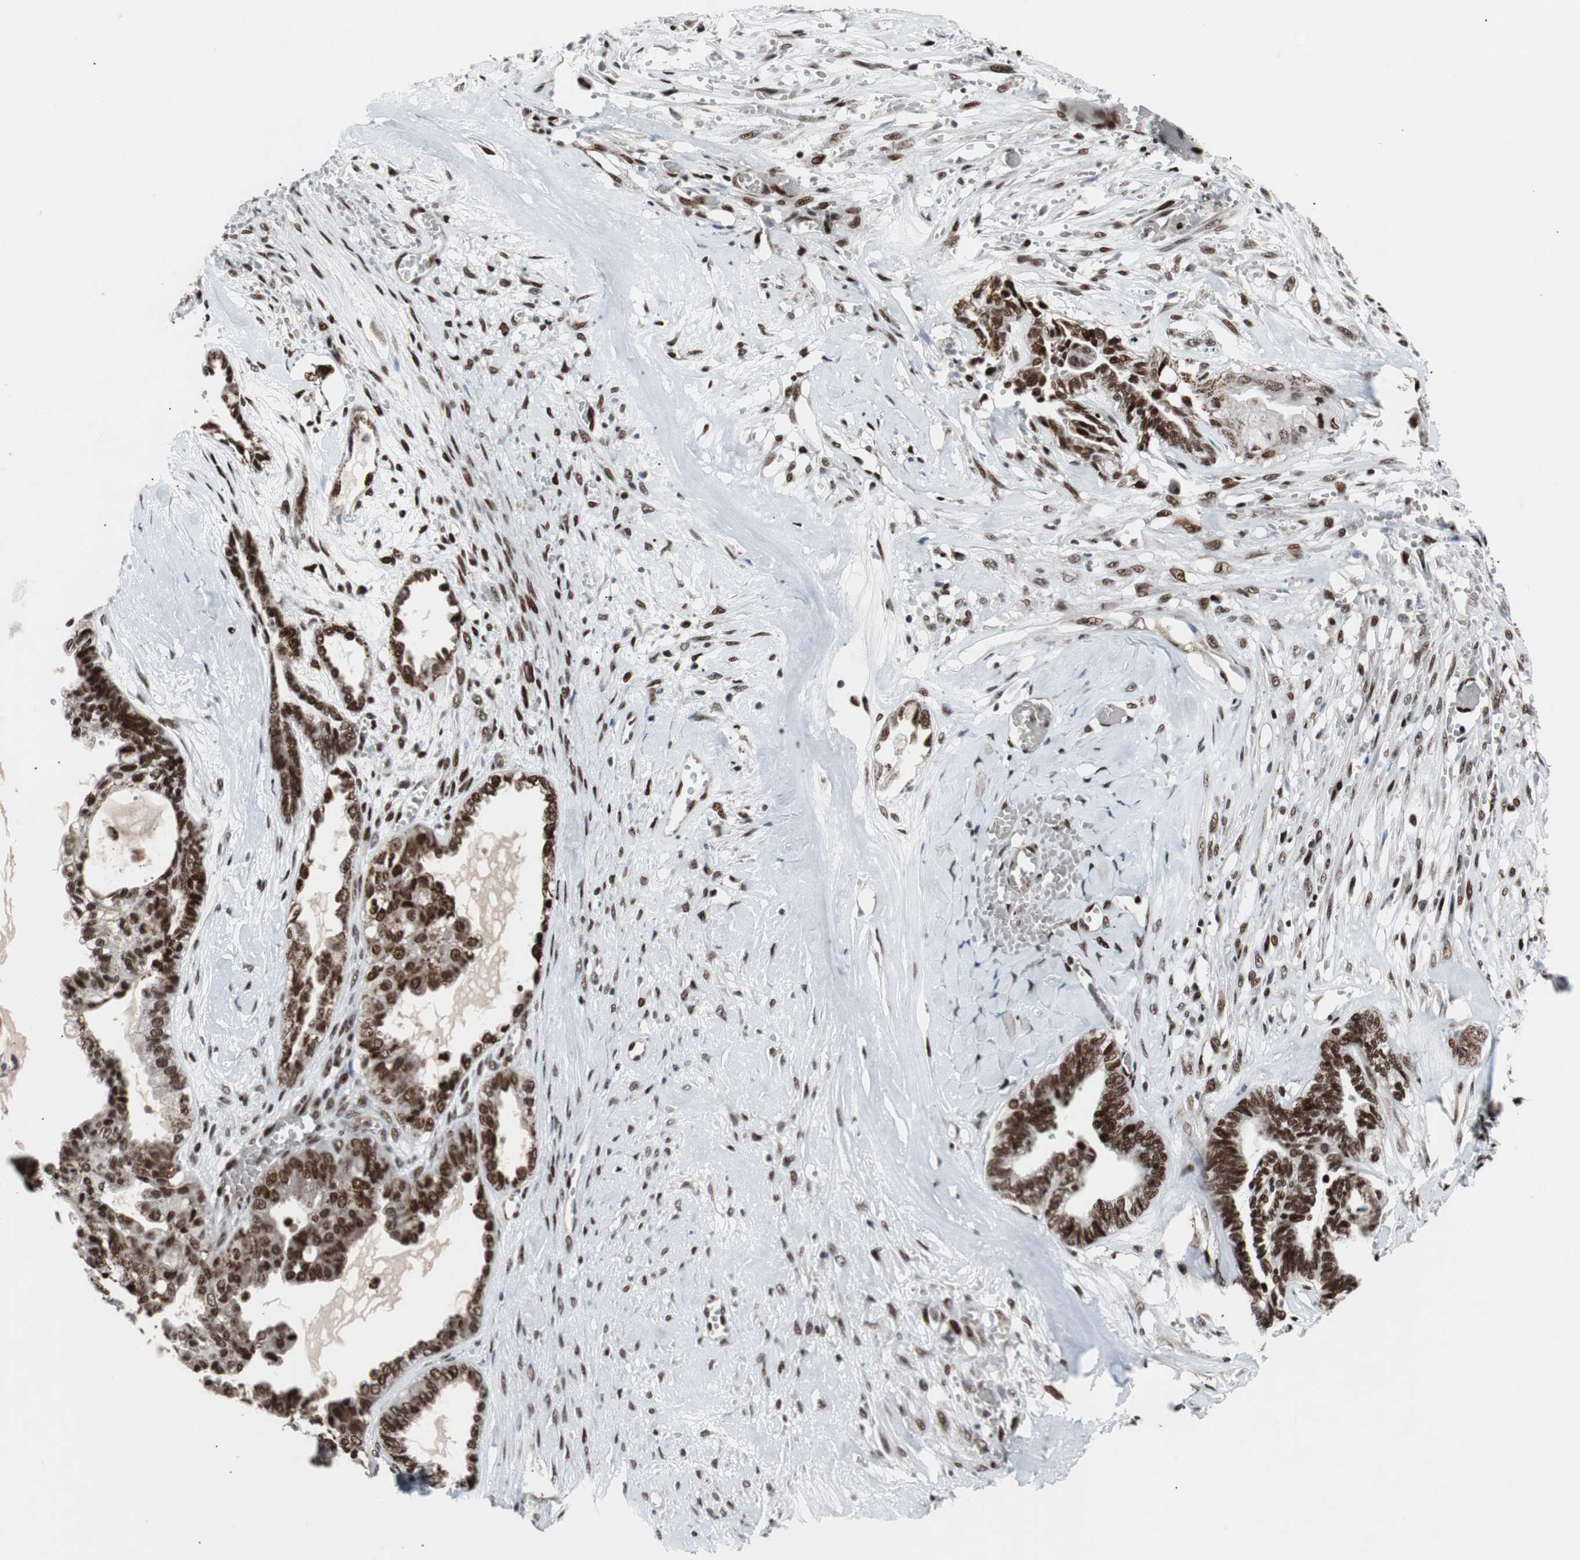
{"staining": {"intensity": "strong", "quantity": ">75%", "location": "nuclear"}, "tissue": "ovarian cancer", "cell_type": "Tumor cells", "image_type": "cancer", "snomed": [{"axis": "morphology", "description": "Carcinoma, NOS"}, {"axis": "morphology", "description": "Carcinoma, endometroid"}, {"axis": "topography", "description": "Ovary"}], "caption": "A photomicrograph showing strong nuclear staining in approximately >75% of tumor cells in ovarian endometroid carcinoma, as visualized by brown immunohistochemical staining.", "gene": "NBL1", "patient": {"sex": "female", "age": 50}}